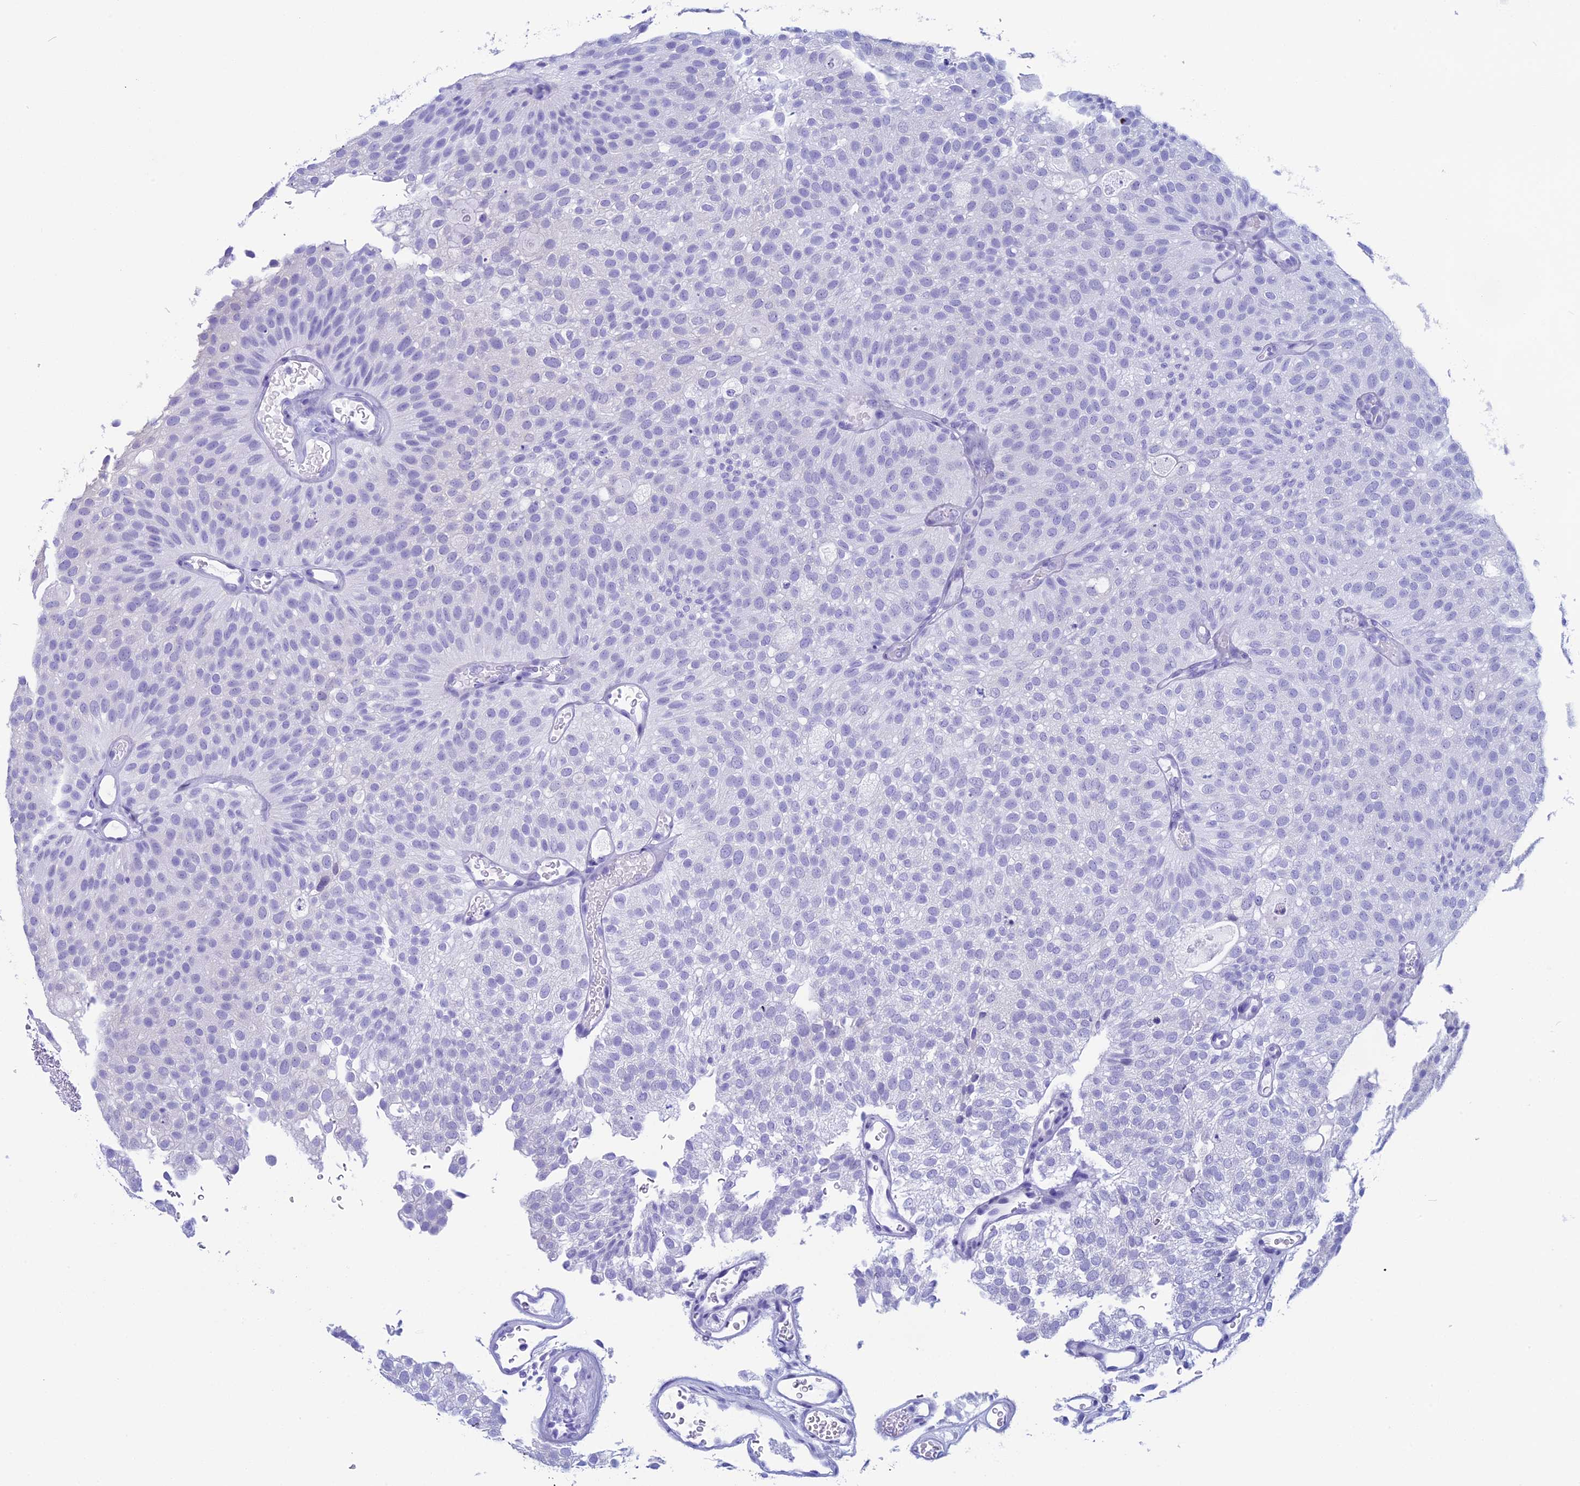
{"staining": {"intensity": "negative", "quantity": "none", "location": "none"}, "tissue": "urothelial cancer", "cell_type": "Tumor cells", "image_type": "cancer", "snomed": [{"axis": "morphology", "description": "Urothelial carcinoma, Low grade"}, {"axis": "topography", "description": "Urinary bladder"}], "caption": "Human low-grade urothelial carcinoma stained for a protein using immunohistochemistry displays no staining in tumor cells.", "gene": "FAM169A", "patient": {"sex": "male", "age": 78}}